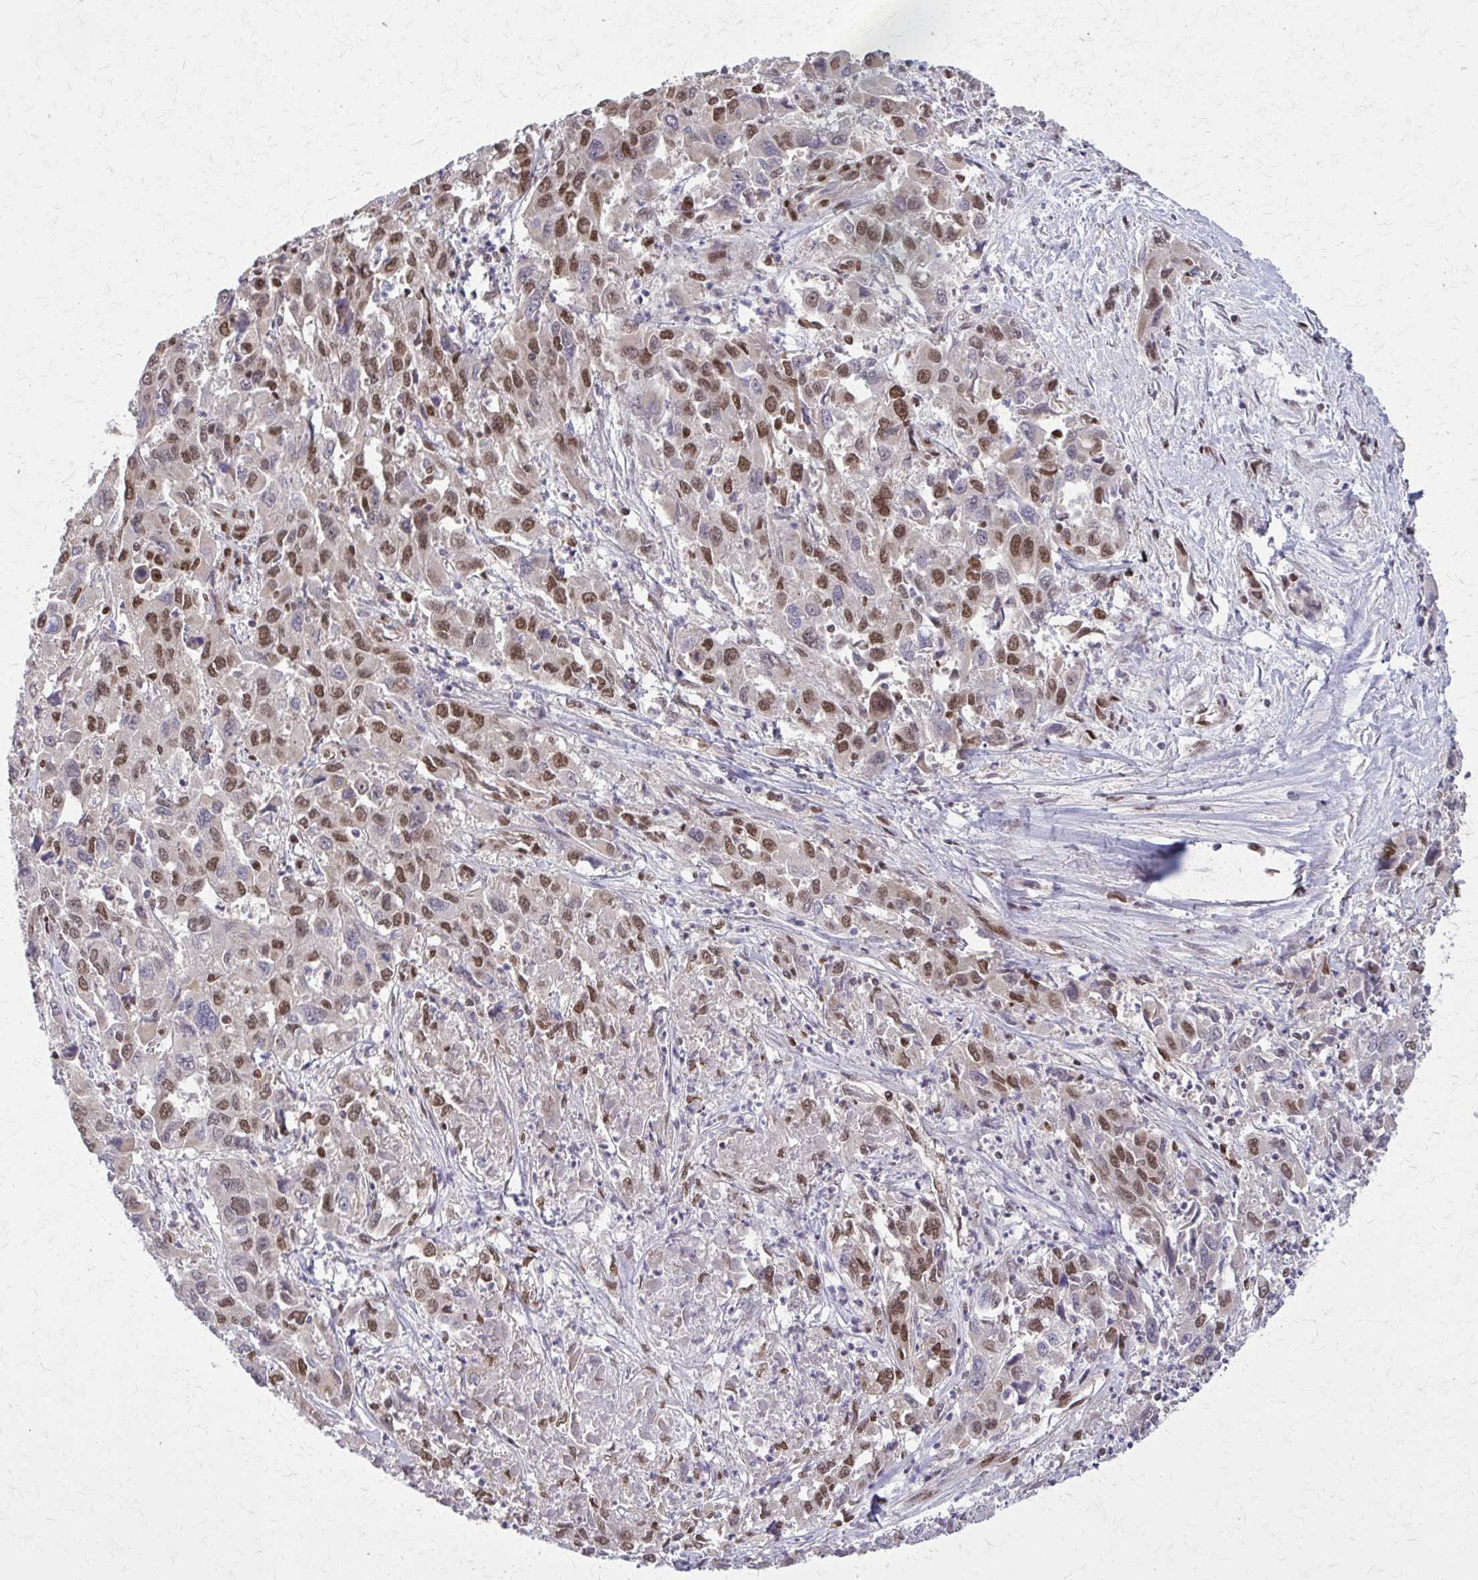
{"staining": {"intensity": "moderate", "quantity": ">75%", "location": "nuclear"}, "tissue": "liver cancer", "cell_type": "Tumor cells", "image_type": "cancer", "snomed": [{"axis": "morphology", "description": "Carcinoma, Hepatocellular, NOS"}, {"axis": "topography", "description": "Liver"}], "caption": "A medium amount of moderate nuclear positivity is seen in approximately >75% of tumor cells in liver hepatocellular carcinoma tissue.", "gene": "TTF1", "patient": {"sex": "male", "age": 63}}